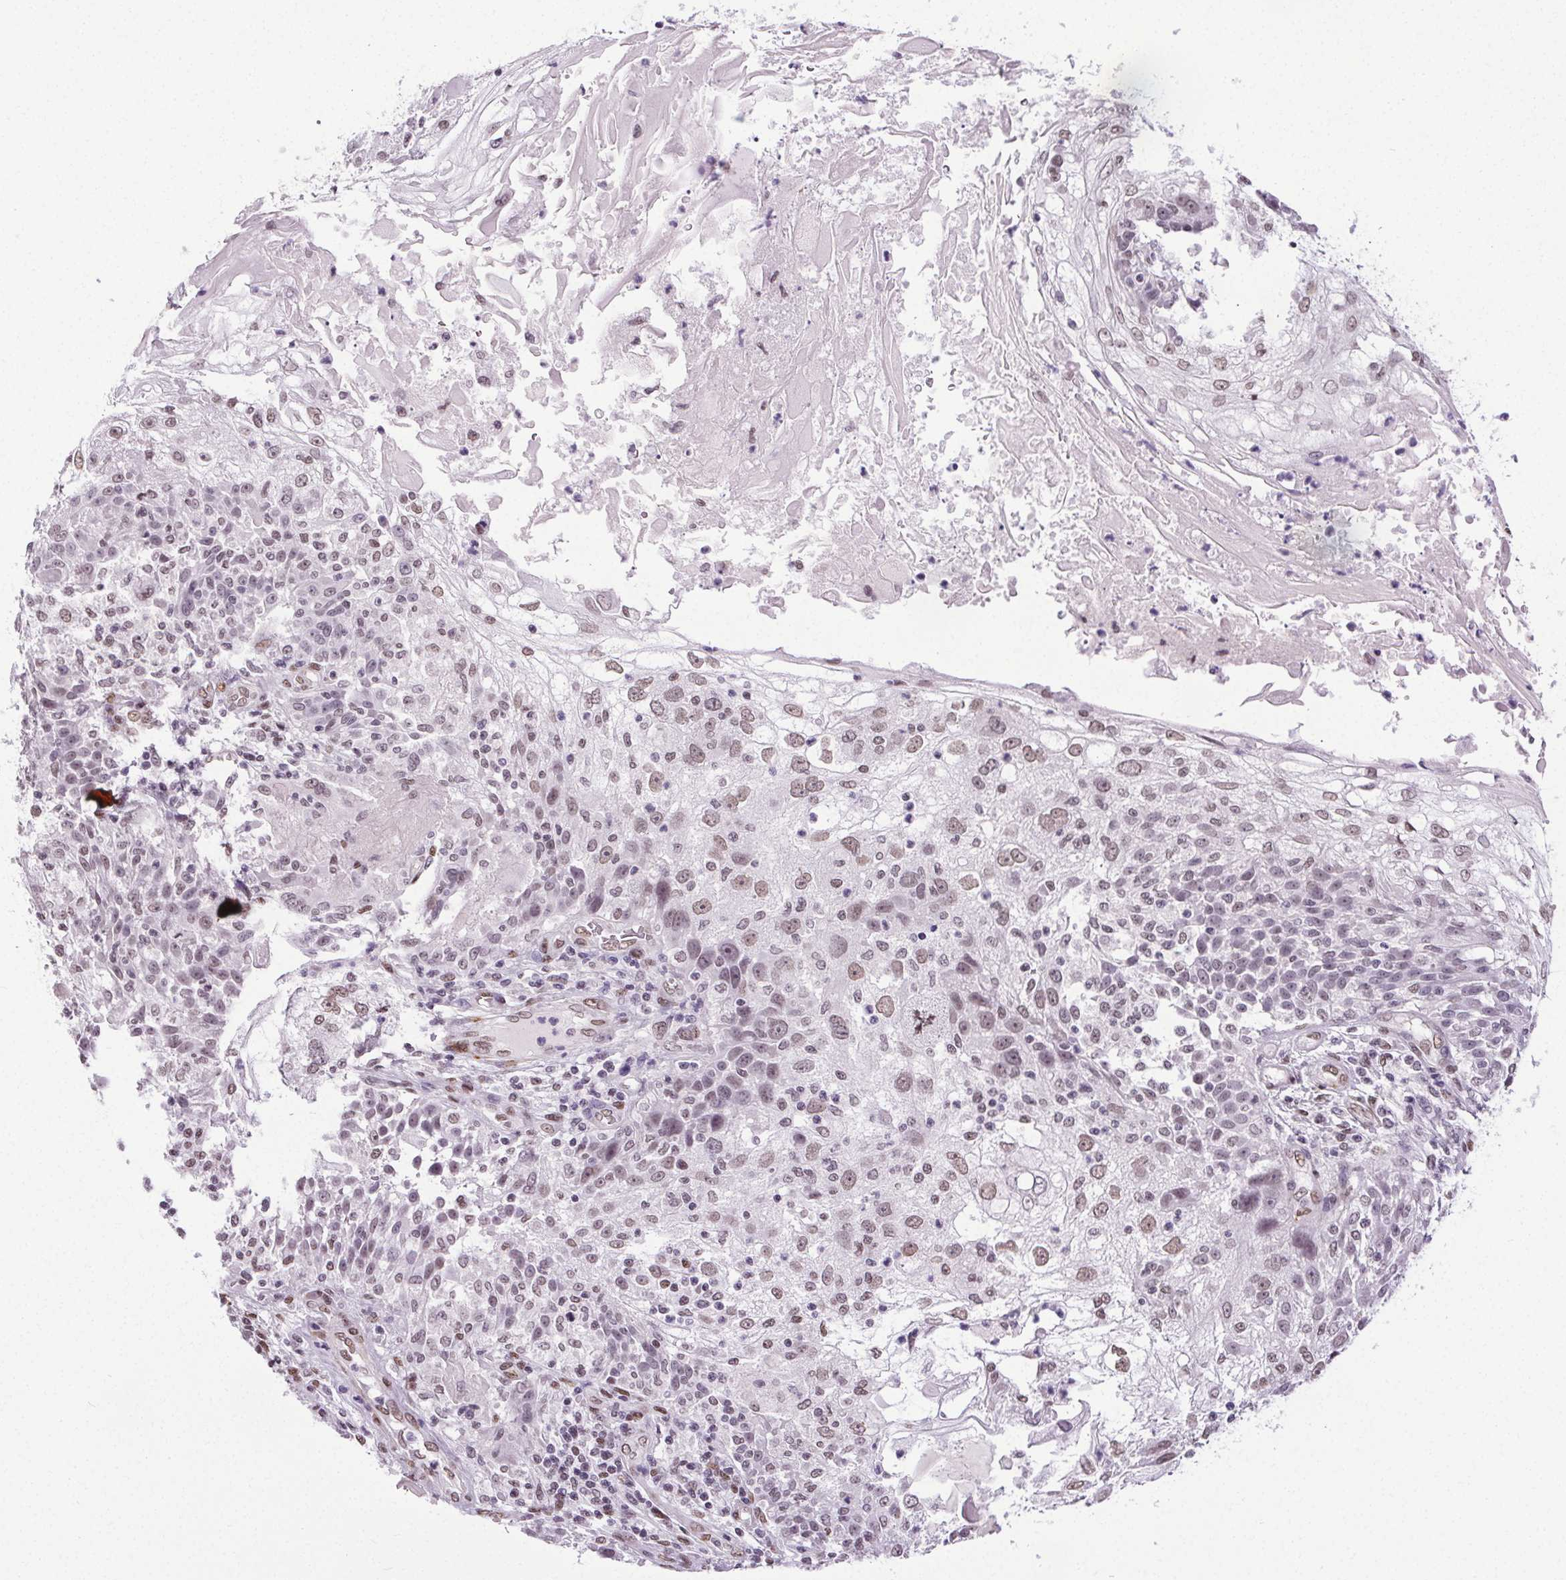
{"staining": {"intensity": "weak", "quantity": "25%-75%", "location": "nuclear"}, "tissue": "skin cancer", "cell_type": "Tumor cells", "image_type": "cancer", "snomed": [{"axis": "morphology", "description": "Normal tissue, NOS"}, {"axis": "morphology", "description": "Squamous cell carcinoma, NOS"}, {"axis": "topography", "description": "Skin"}], "caption": "Protein staining by immunohistochemistry displays weak nuclear staining in approximately 25%-75% of tumor cells in skin squamous cell carcinoma.", "gene": "GP6", "patient": {"sex": "female", "age": 83}}